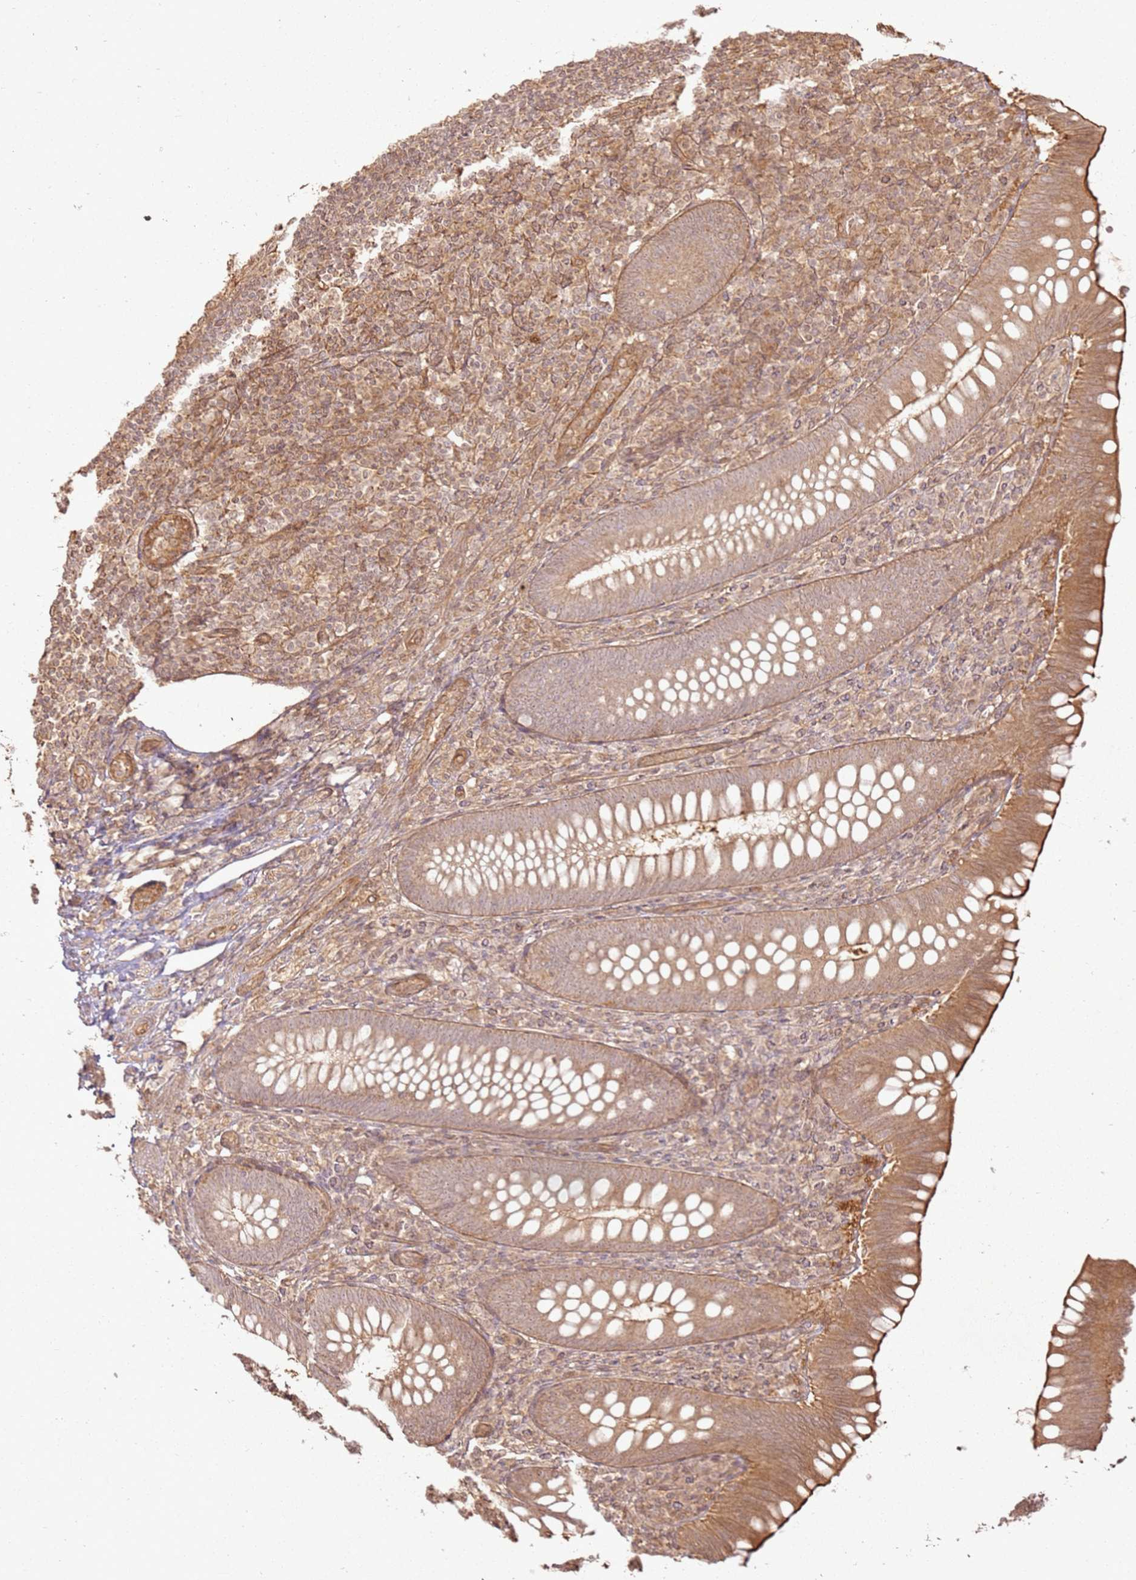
{"staining": {"intensity": "moderate", "quantity": ">75%", "location": "cytoplasmic/membranous"}, "tissue": "appendix", "cell_type": "Glandular cells", "image_type": "normal", "snomed": [{"axis": "morphology", "description": "Normal tissue, NOS"}, {"axis": "topography", "description": "Appendix"}], "caption": "Benign appendix demonstrates moderate cytoplasmic/membranous expression in about >75% of glandular cells The protein is stained brown, and the nuclei are stained in blue (DAB (3,3'-diaminobenzidine) IHC with brightfield microscopy, high magnification)..", "gene": "ZNF776", "patient": {"sex": "male", "age": 14}}